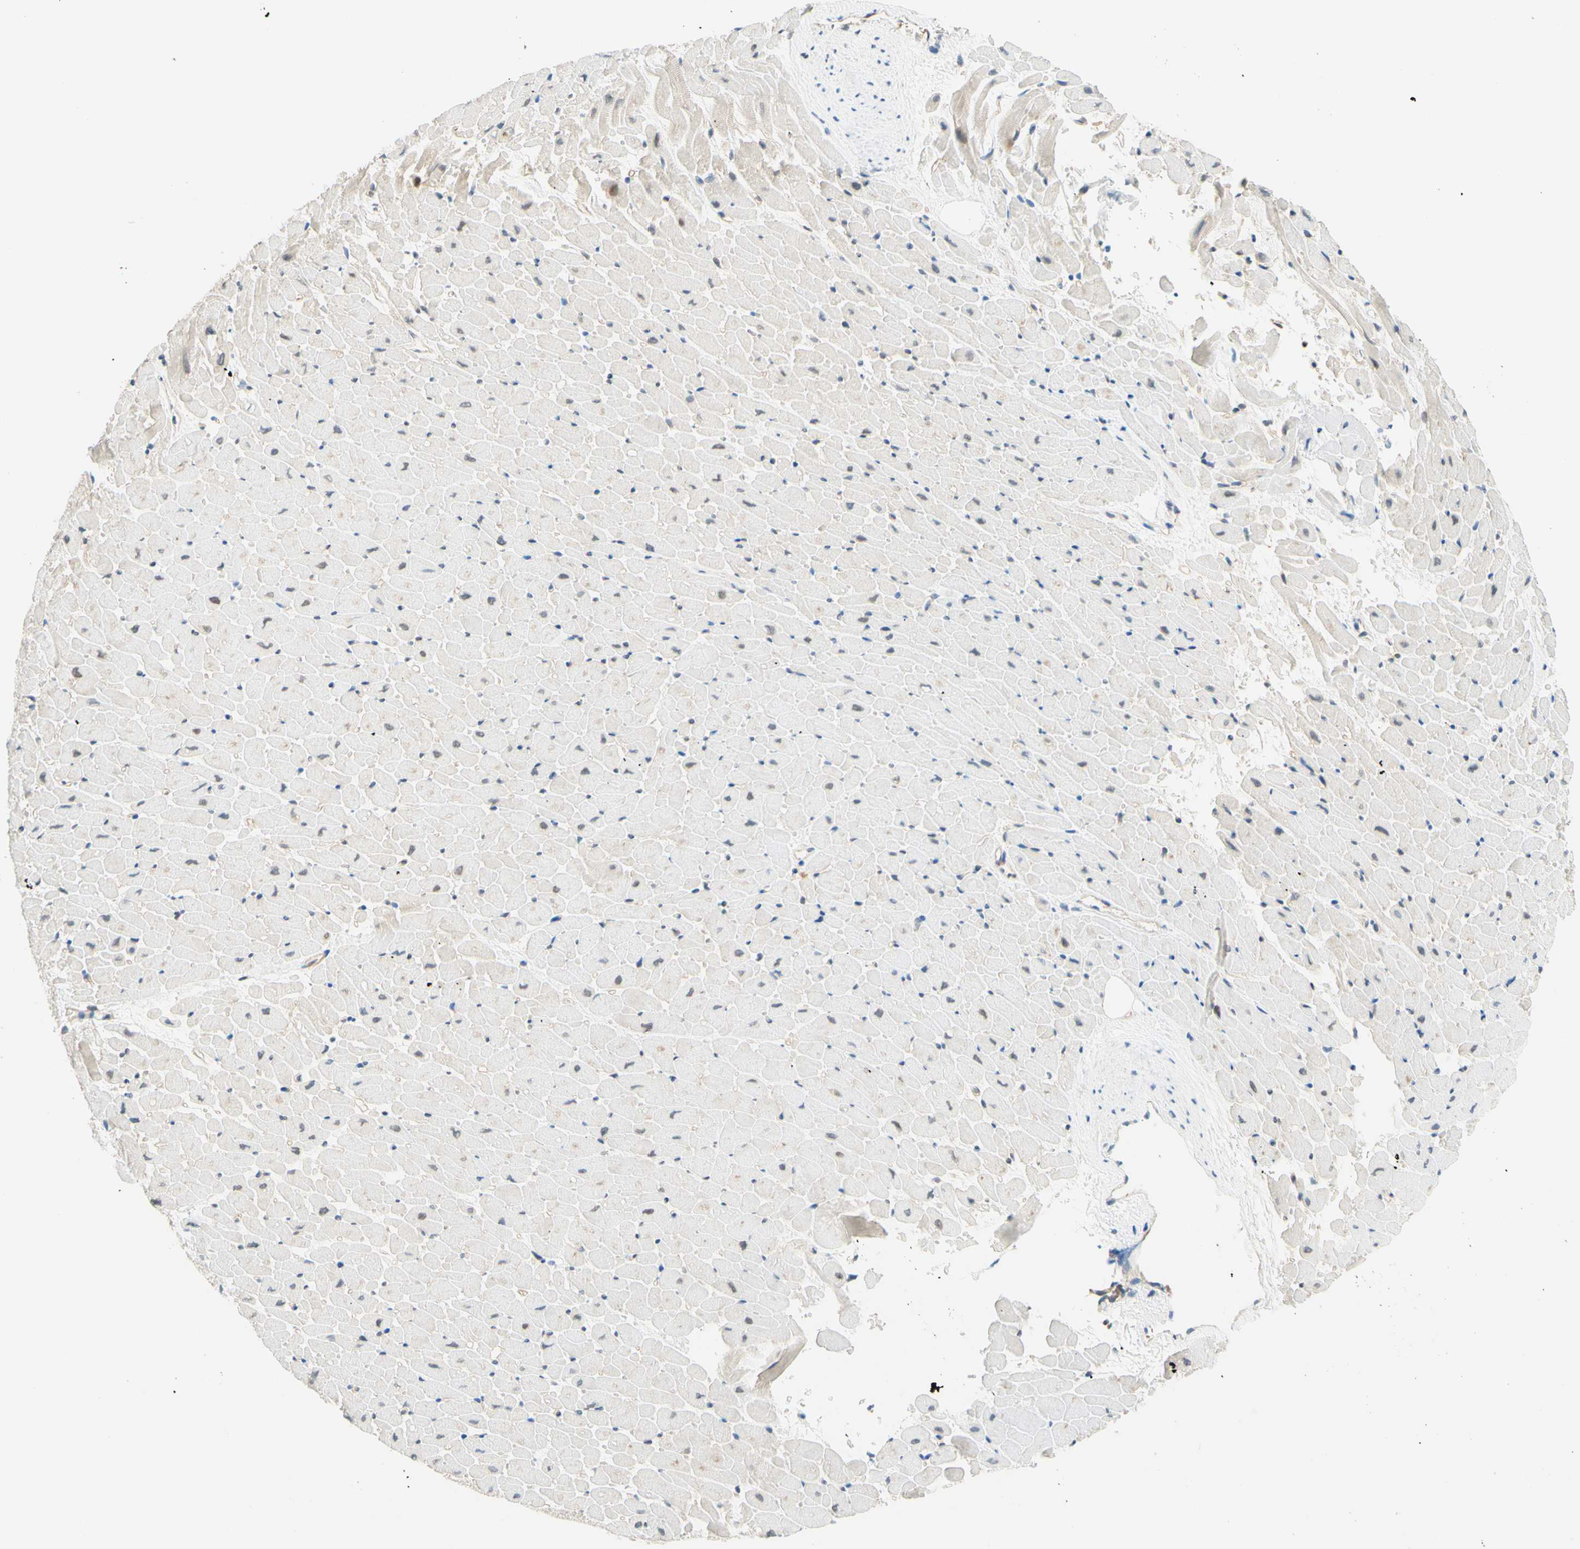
{"staining": {"intensity": "weak", "quantity": "<25%", "location": "cytoplasmic/membranous"}, "tissue": "heart muscle", "cell_type": "Cardiomyocytes", "image_type": "normal", "snomed": [{"axis": "morphology", "description": "Normal tissue, NOS"}, {"axis": "topography", "description": "Heart"}], "caption": "DAB (3,3'-diaminobenzidine) immunohistochemical staining of normal human heart muscle displays no significant expression in cardiomyocytes. (DAB IHC, high magnification).", "gene": "C2CD2L", "patient": {"sex": "male", "age": 45}}